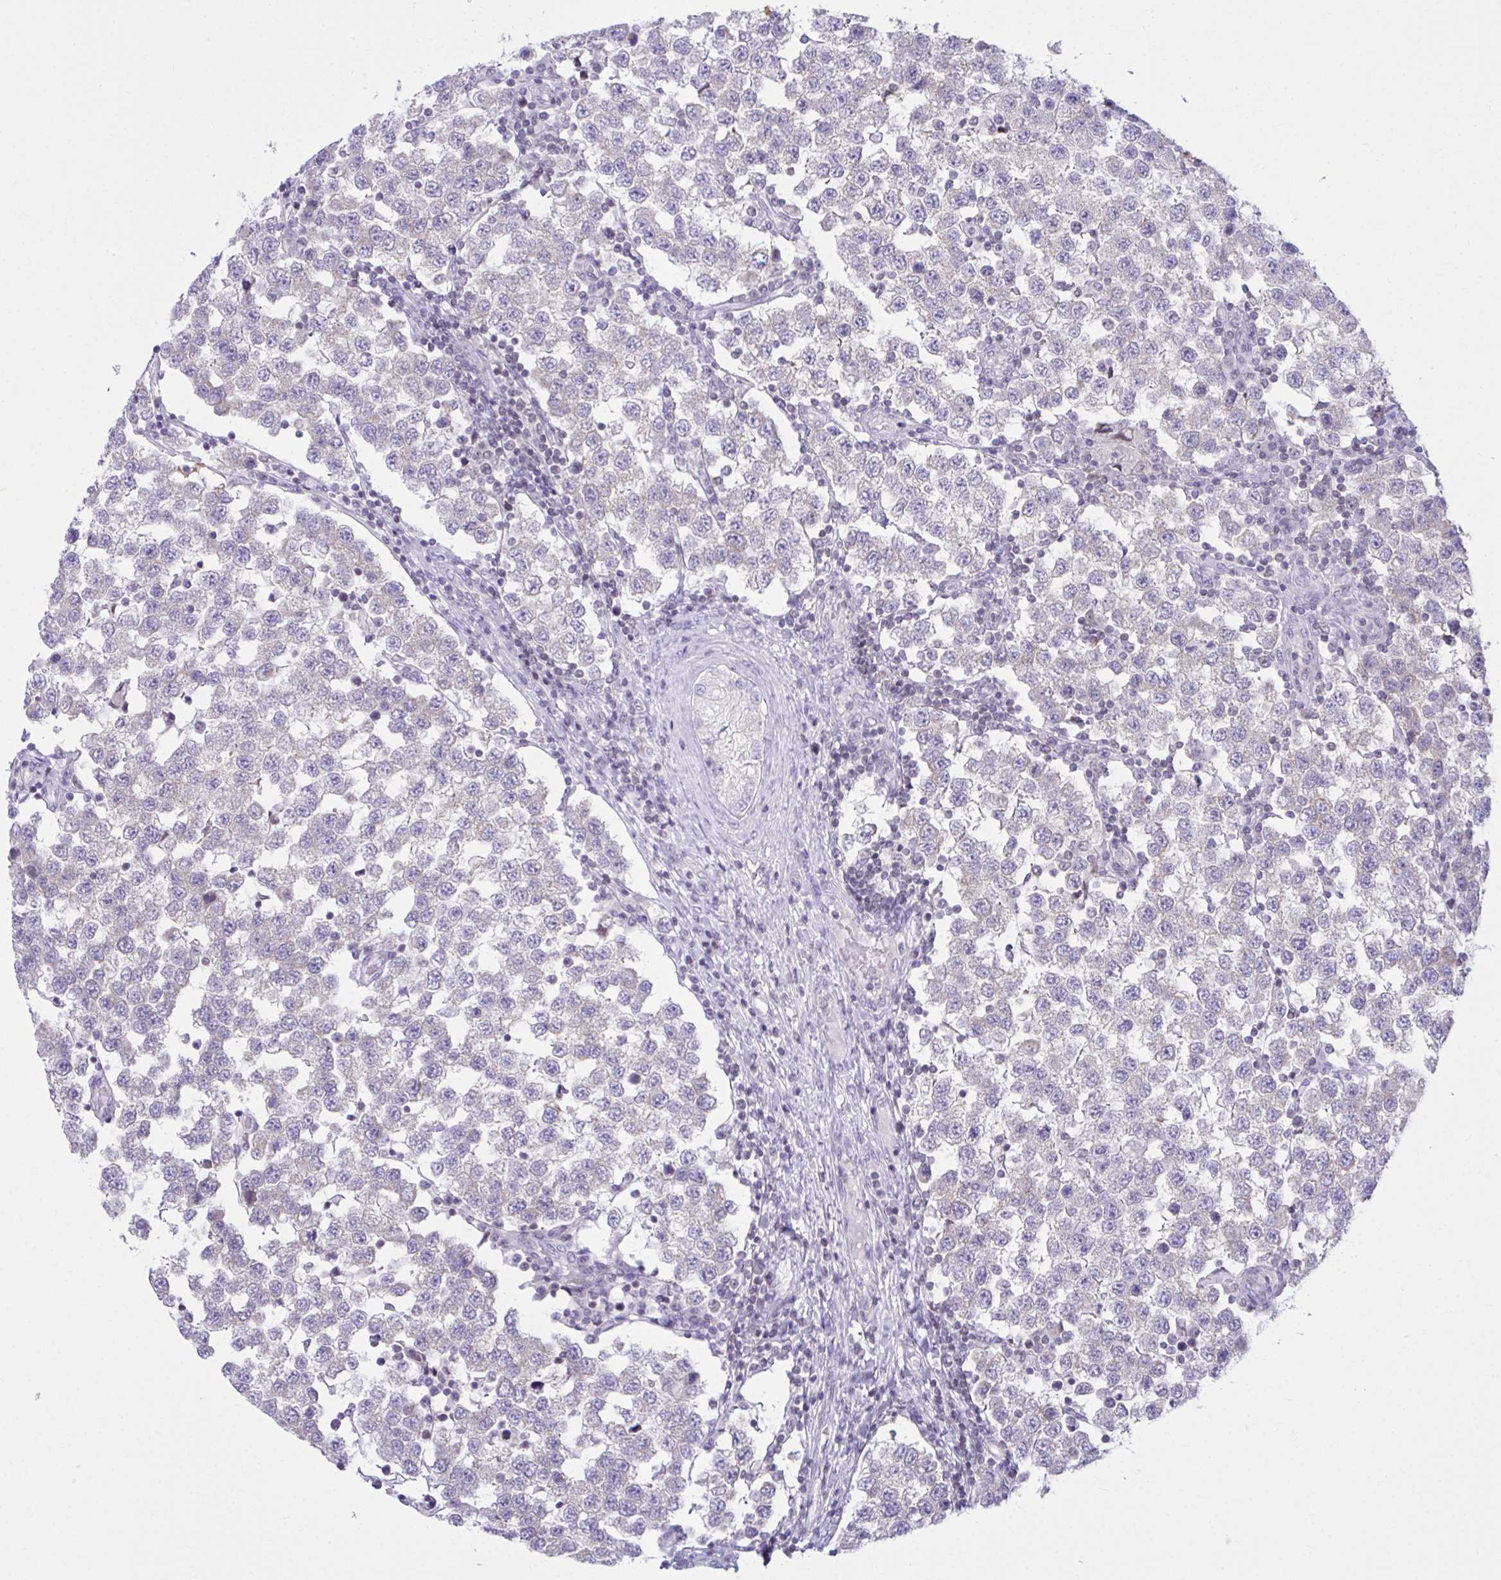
{"staining": {"intensity": "negative", "quantity": "none", "location": "none"}, "tissue": "testis cancer", "cell_type": "Tumor cells", "image_type": "cancer", "snomed": [{"axis": "morphology", "description": "Seminoma, NOS"}, {"axis": "topography", "description": "Testis"}], "caption": "Photomicrograph shows no protein staining in tumor cells of seminoma (testis) tissue.", "gene": "OR7A5", "patient": {"sex": "male", "age": 34}}